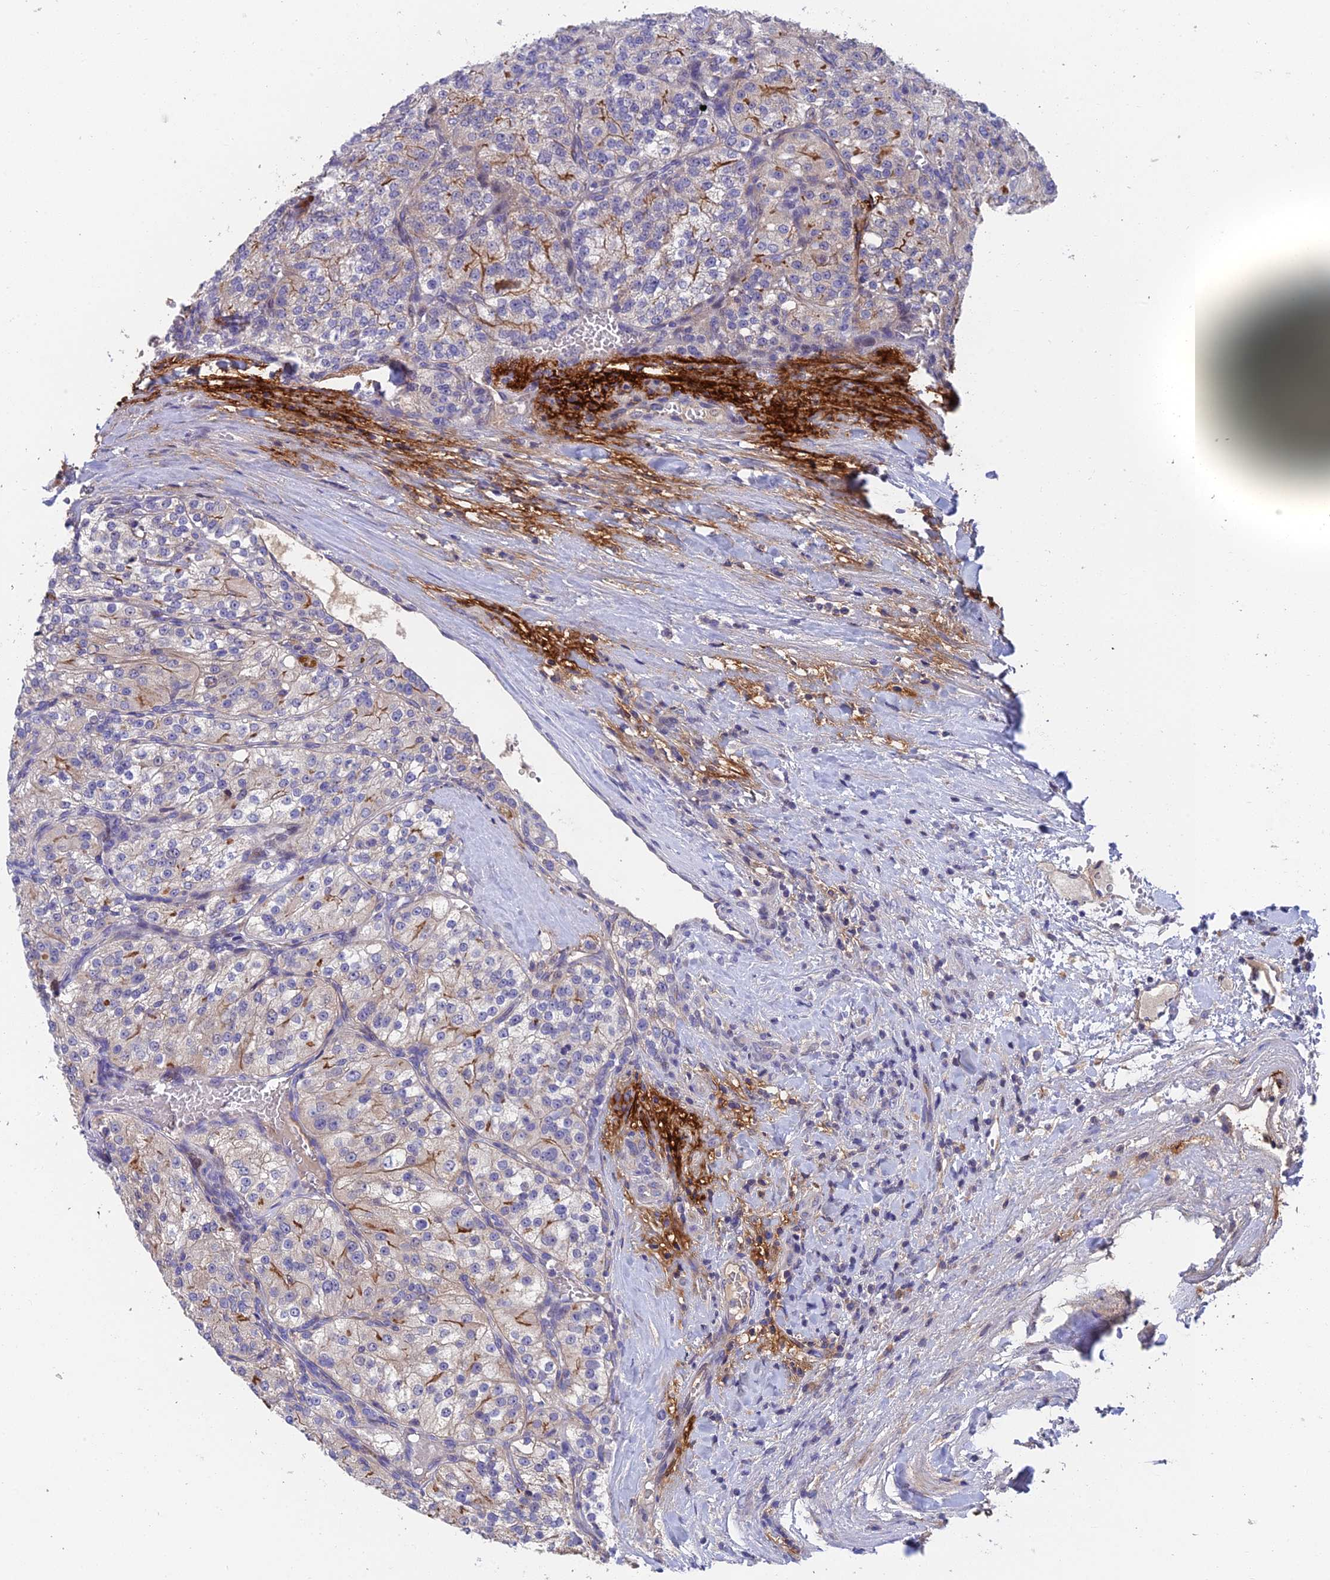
{"staining": {"intensity": "moderate", "quantity": "<25%", "location": "cytoplasmic/membranous"}, "tissue": "renal cancer", "cell_type": "Tumor cells", "image_type": "cancer", "snomed": [{"axis": "morphology", "description": "Adenocarcinoma, NOS"}, {"axis": "topography", "description": "Kidney"}], "caption": "This is an image of immunohistochemistry (IHC) staining of renal cancer, which shows moderate expression in the cytoplasmic/membranous of tumor cells.", "gene": "ADAMTS13", "patient": {"sex": "female", "age": 63}}